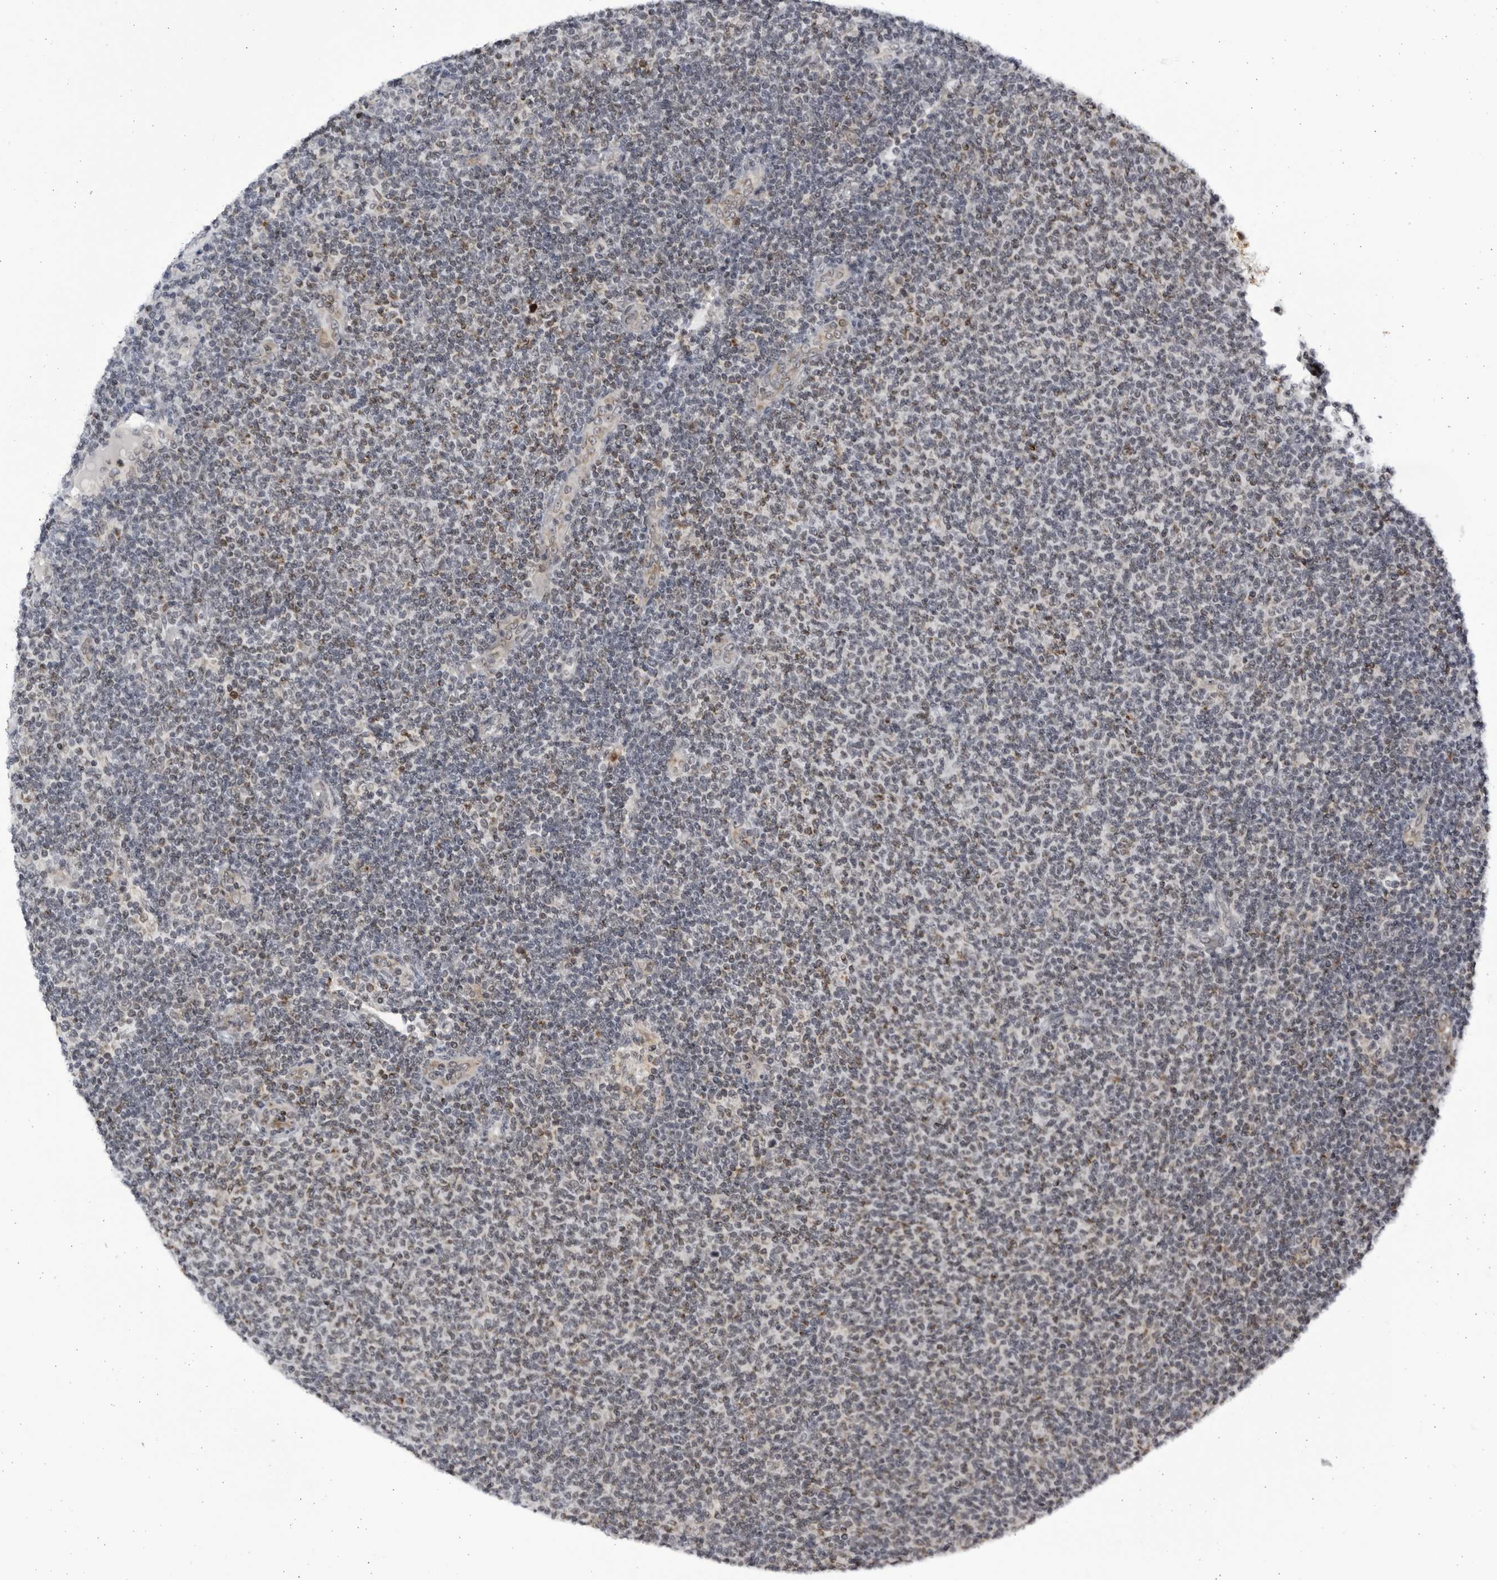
{"staining": {"intensity": "weak", "quantity": "<25%", "location": "cytoplasmic/membranous"}, "tissue": "lymphoma", "cell_type": "Tumor cells", "image_type": "cancer", "snomed": [{"axis": "morphology", "description": "Malignant lymphoma, non-Hodgkin's type, Low grade"}, {"axis": "topography", "description": "Lymph node"}], "caption": "Immunohistochemistry (IHC) micrograph of malignant lymphoma, non-Hodgkin's type (low-grade) stained for a protein (brown), which demonstrates no staining in tumor cells.", "gene": "SLC25A22", "patient": {"sex": "male", "age": 66}}